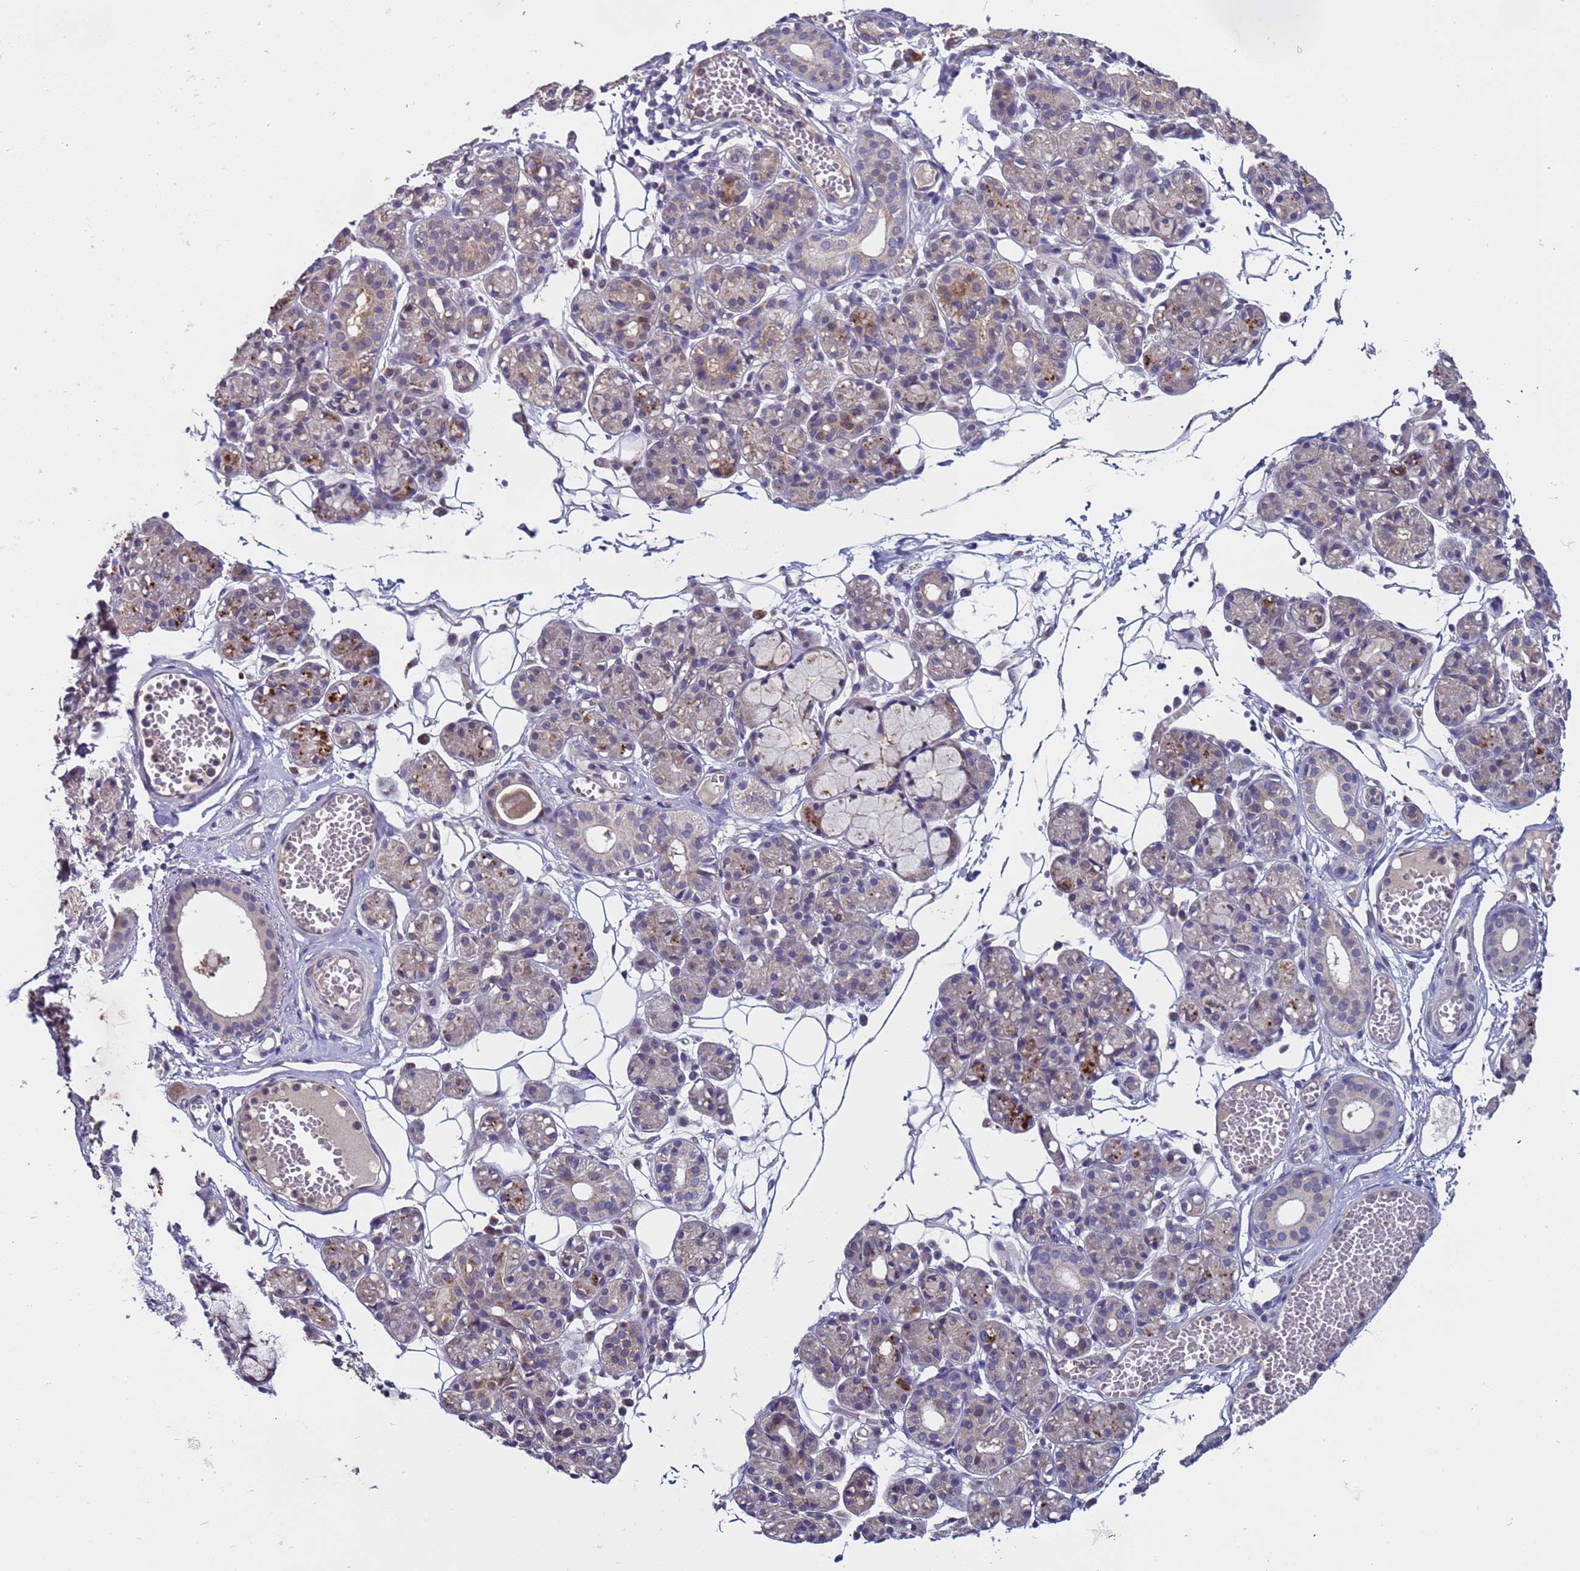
{"staining": {"intensity": "moderate", "quantity": "<25%", "location": "cytoplasmic/membranous"}, "tissue": "salivary gland", "cell_type": "Glandular cells", "image_type": "normal", "snomed": [{"axis": "morphology", "description": "Normal tissue, NOS"}, {"axis": "topography", "description": "Salivary gland"}], "caption": "Immunohistochemical staining of unremarkable salivary gland exhibits low levels of moderate cytoplasmic/membranous positivity in about <25% of glandular cells. Ihc stains the protein of interest in brown and the nuclei are stained blue.", "gene": "ZNF248", "patient": {"sex": "male", "age": 63}}